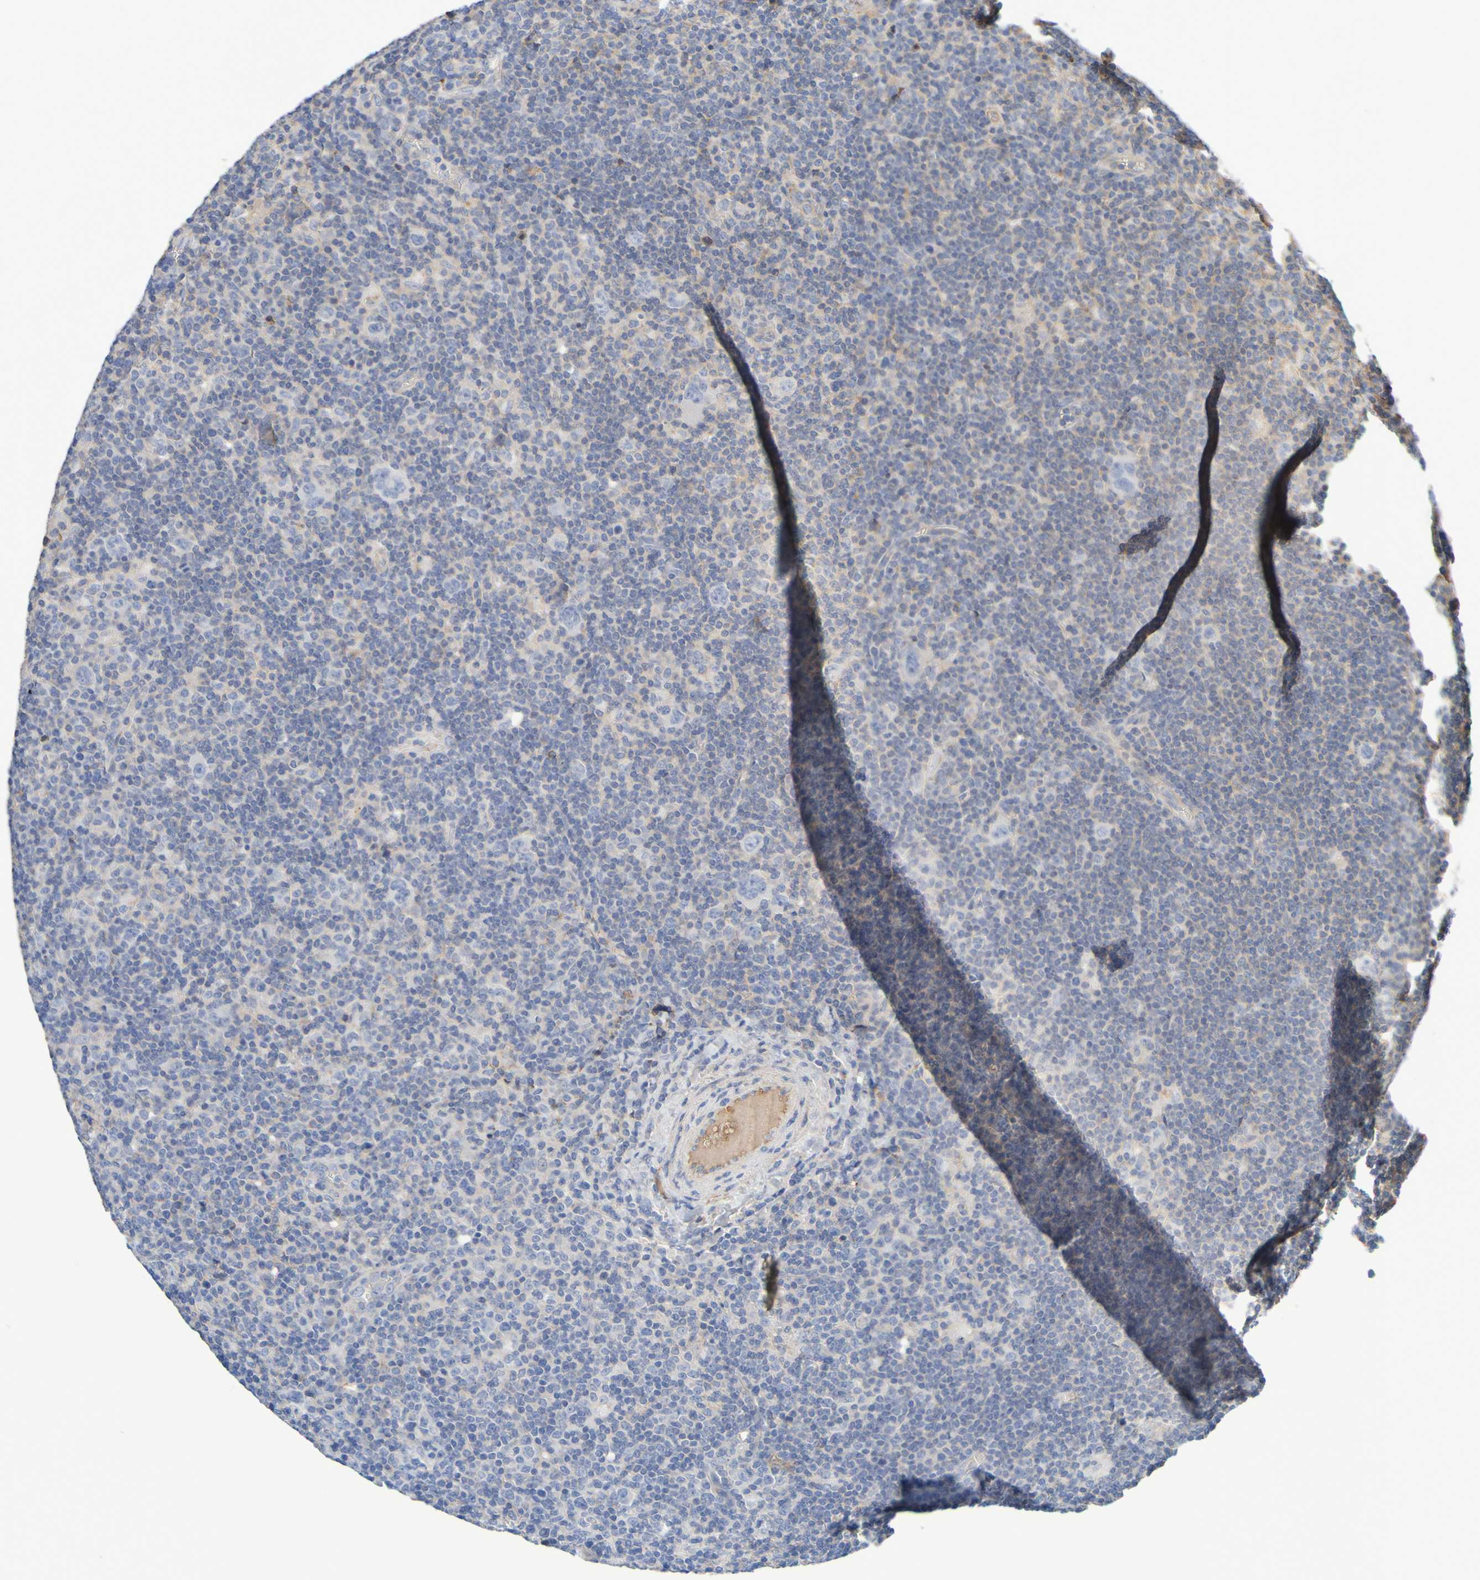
{"staining": {"intensity": "negative", "quantity": "none", "location": "none"}, "tissue": "lymphoma", "cell_type": "Tumor cells", "image_type": "cancer", "snomed": [{"axis": "morphology", "description": "Hodgkin's disease, NOS"}, {"axis": "topography", "description": "Lymph node"}], "caption": "A histopathology image of lymphoma stained for a protein demonstrates no brown staining in tumor cells.", "gene": "GAB3", "patient": {"sex": "female", "age": 57}}